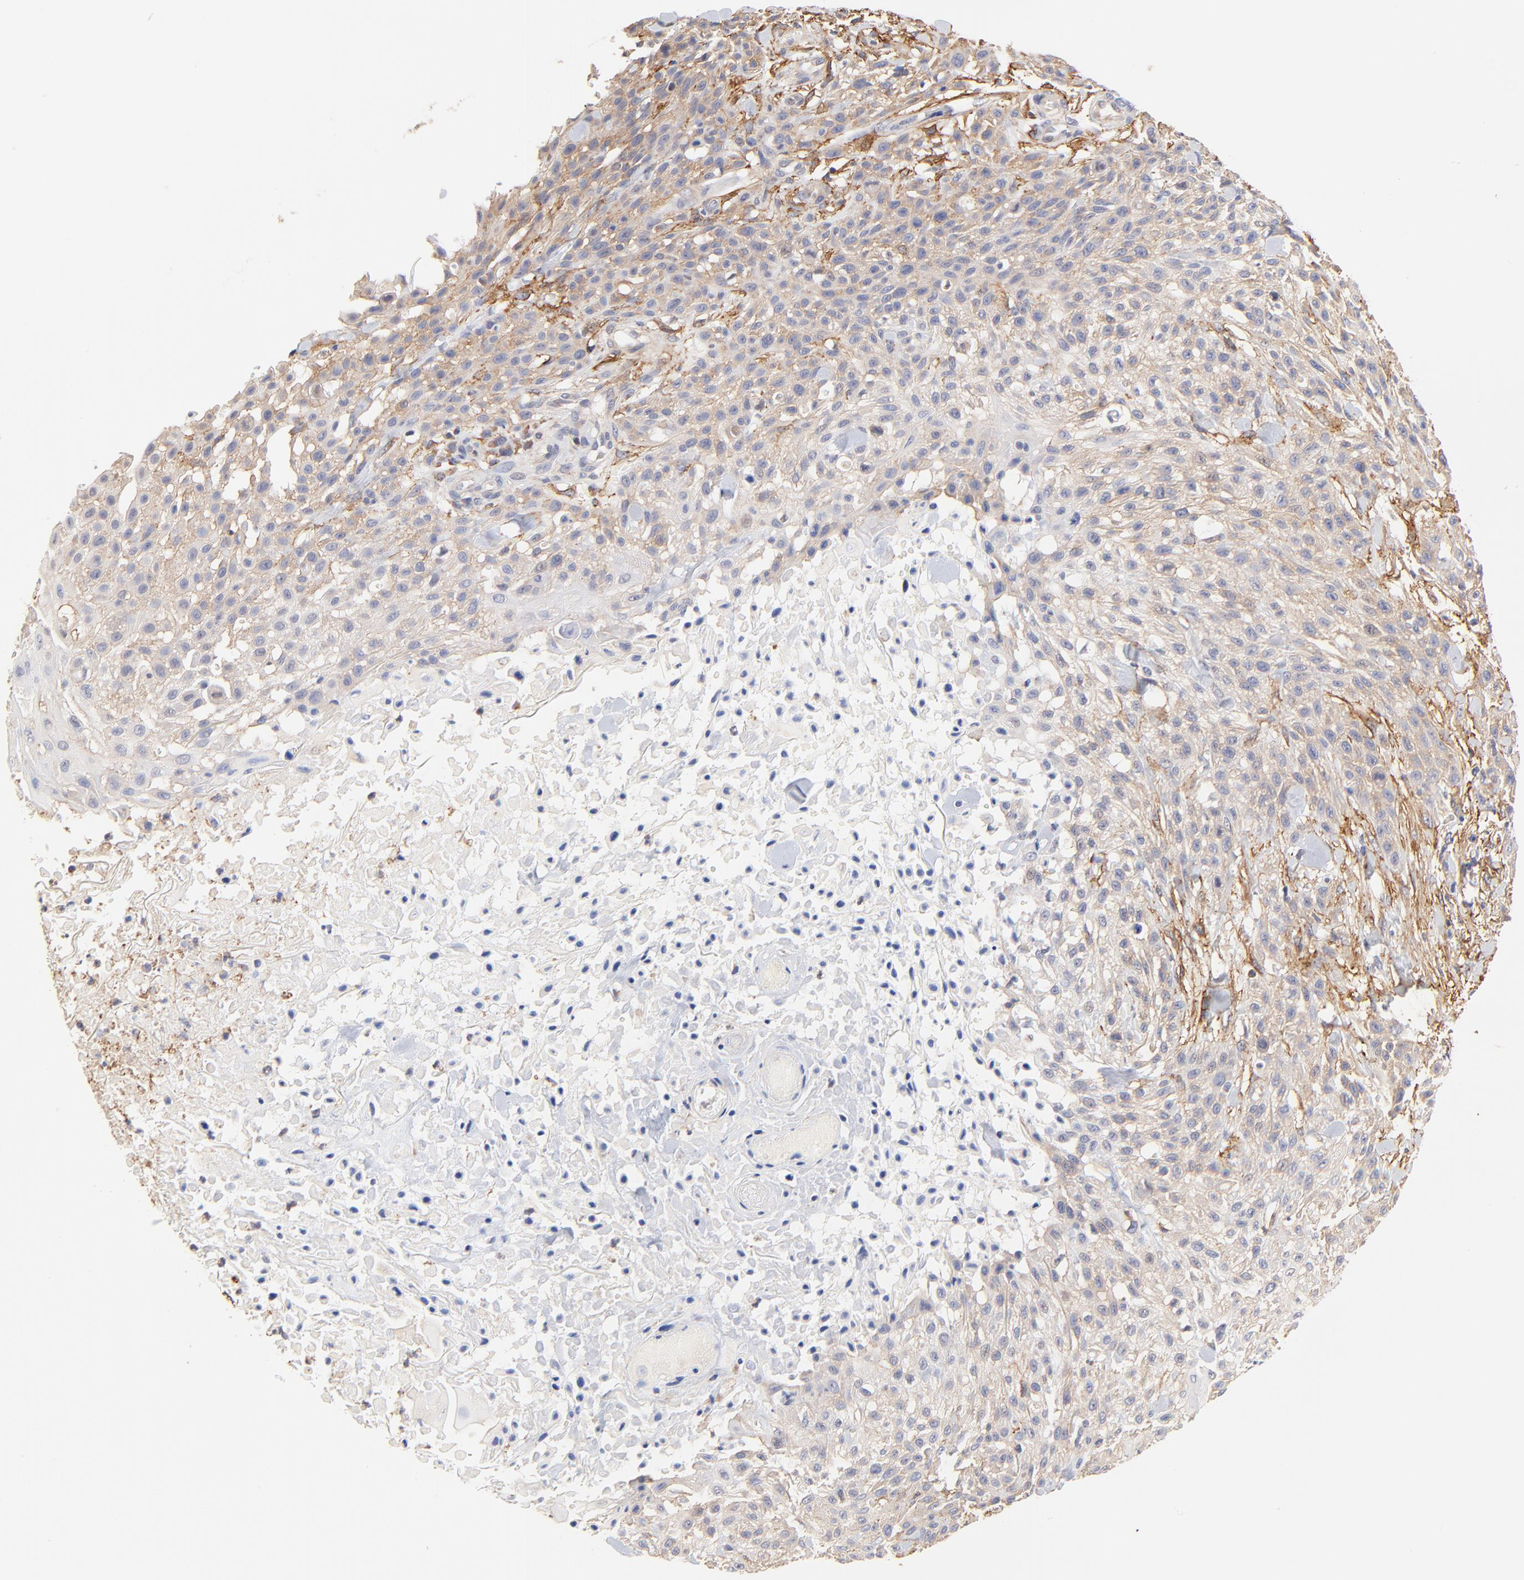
{"staining": {"intensity": "weak", "quantity": ">75%", "location": "cytoplasmic/membranous"}, "tissue": "skin cancer", "cell_type": "Tumor cells", "image_type": "cancer", "snomed": [{"axis": "morphology", "description": "Squamous cell carcinoma, NOS"}, {"axis": "topography", "description": "Skin"}], "caption": "Squamous cell carcinoma (skin) stained with DAB IHC shows low levels of weak cytoplasmic/membranous positivity in approximately >75% of tumor cells.", "gene": "PTK7", "patient": {"sex": "female", "age": 42}}